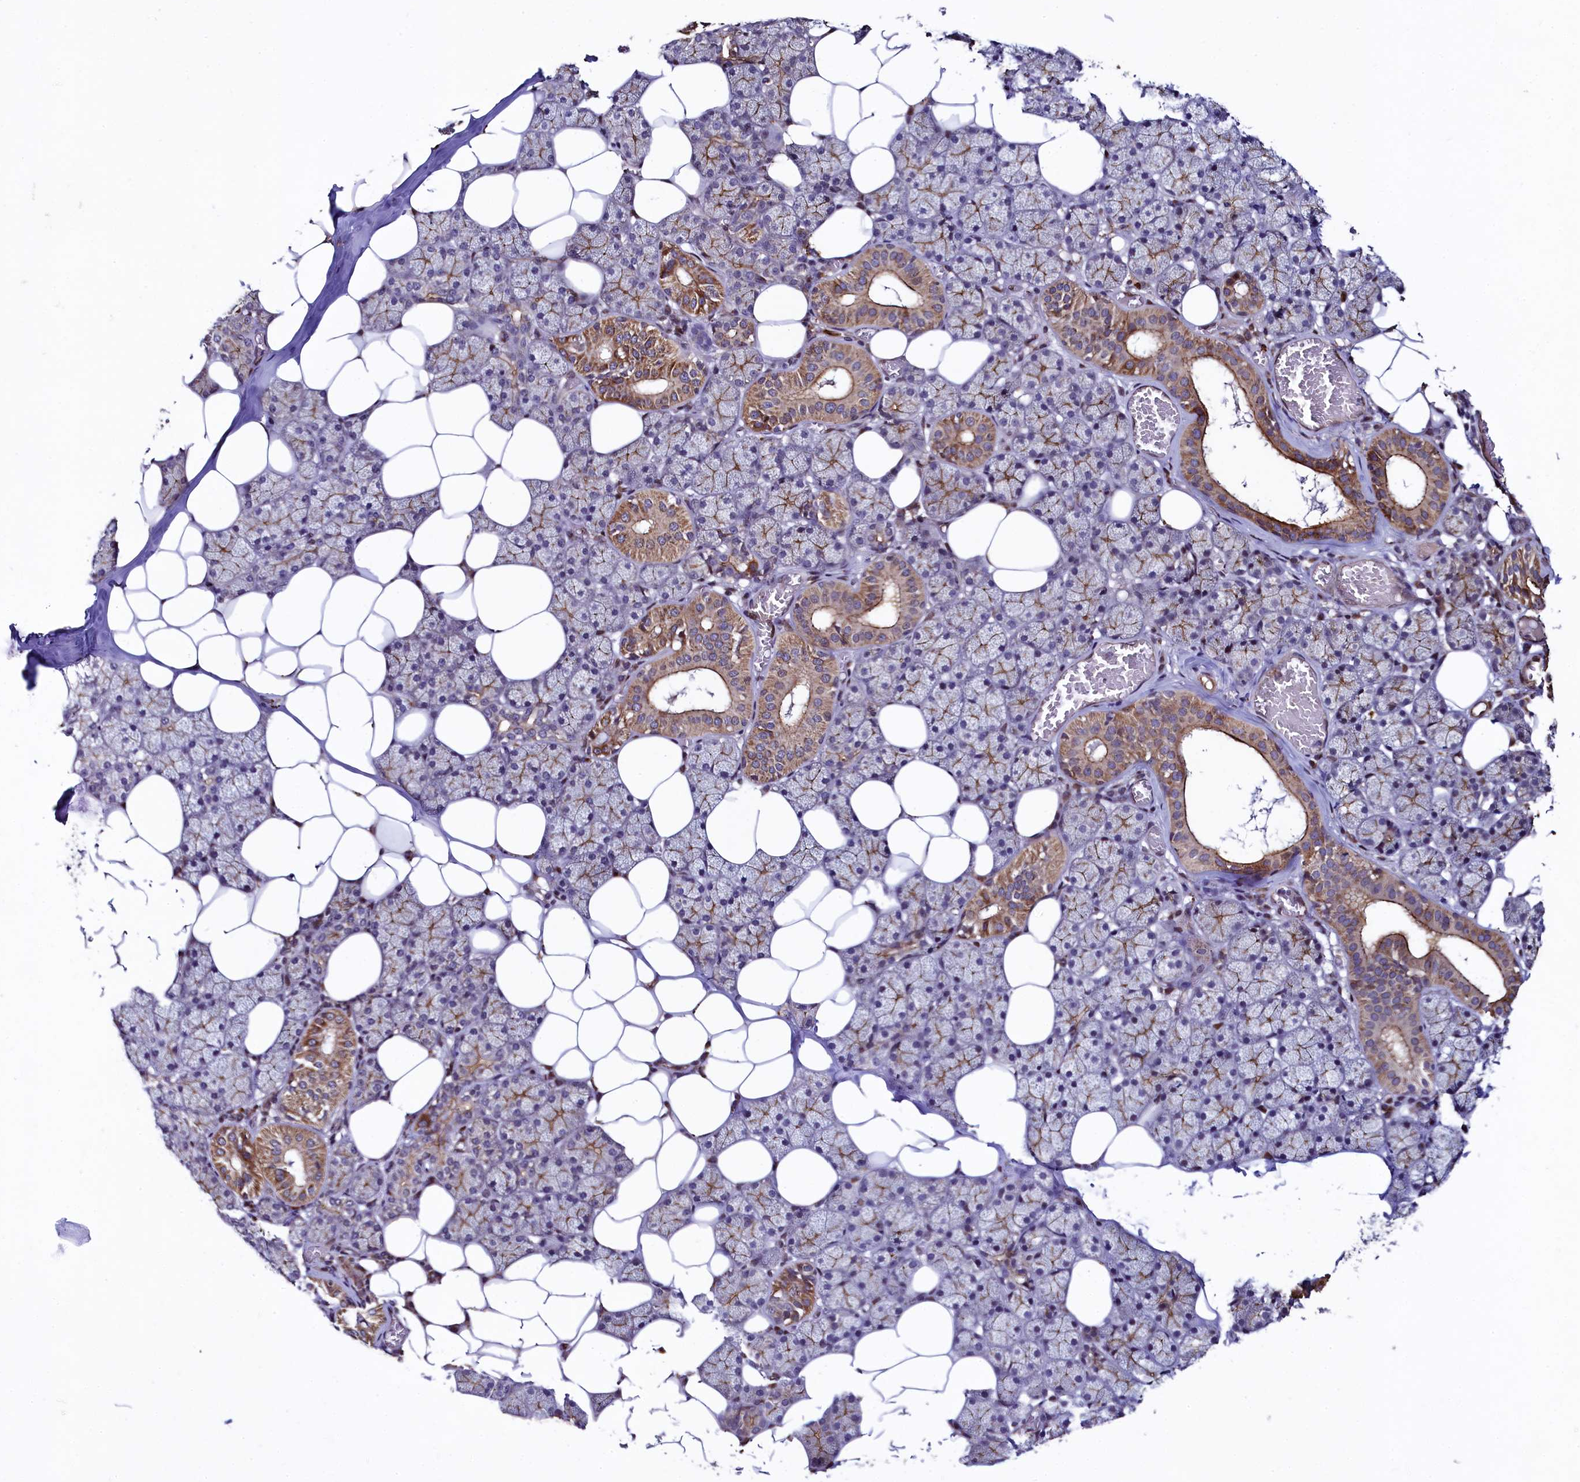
{"staining": {"intensity": "moderate", "quantity": "25%-75%", "location": "cytoplasmic/membranous"}, "tissue": "salivary gland", "cell_type": "Glandular cells", "image_type": "normal", "snomed": [{"axis": "morphology", "description": "Normal tissue, NOS"}, {"axis": "topography", "description": "Salivary gland"}], "caption": "This photomicrograph reveals immunohistochemistry (IHC) staining of benign human salivary gland, with medium moderate cytoplasmic/membranous positivity in about 25%-75% of glandular cells.", "gene": "ZNF577", "patient": {"sex": "female", "age": 33}}